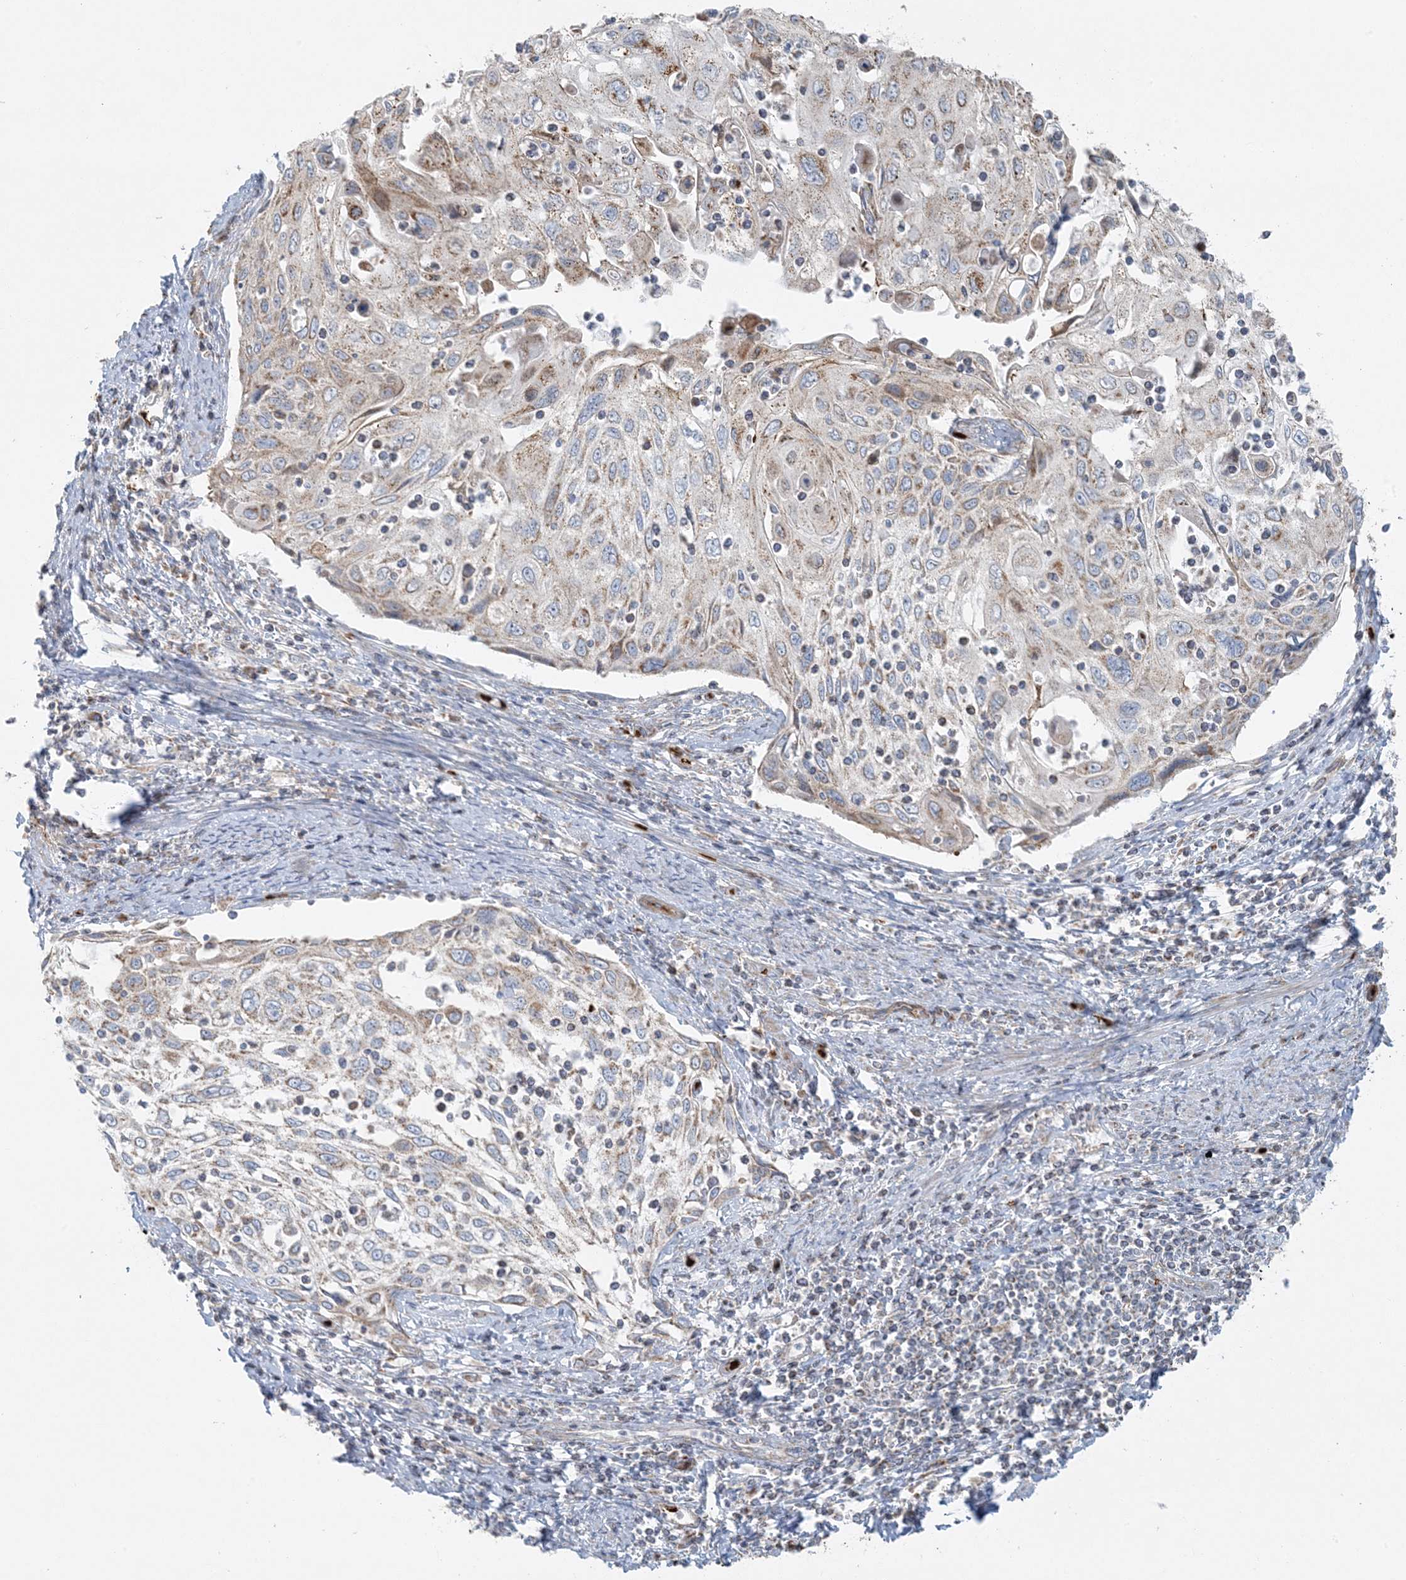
{"staining": {"intensity": "weak", "quantity": "25%-75%", "location": "cytoplasmic/membranous"}, "tissue": "cervical cancer", "cell_type": "Tumor cells", "image_type": "cancer", "snomed": [{"axis": "morphology", "description": "Squamous cell carcinoma, NOS"}, {"axis": "topography", "description": "Cervix"}], "caption": "This photomicrograph demonstrates cervical cancer stained with IHC to label a protein in brown. The cytoplasmic/membranous of tumor cells show weak positivity for the protein. Nuclei are counter-stained blue.", "gene": "PIK3R4", "patient": {"sex": "female", "age": 70}}